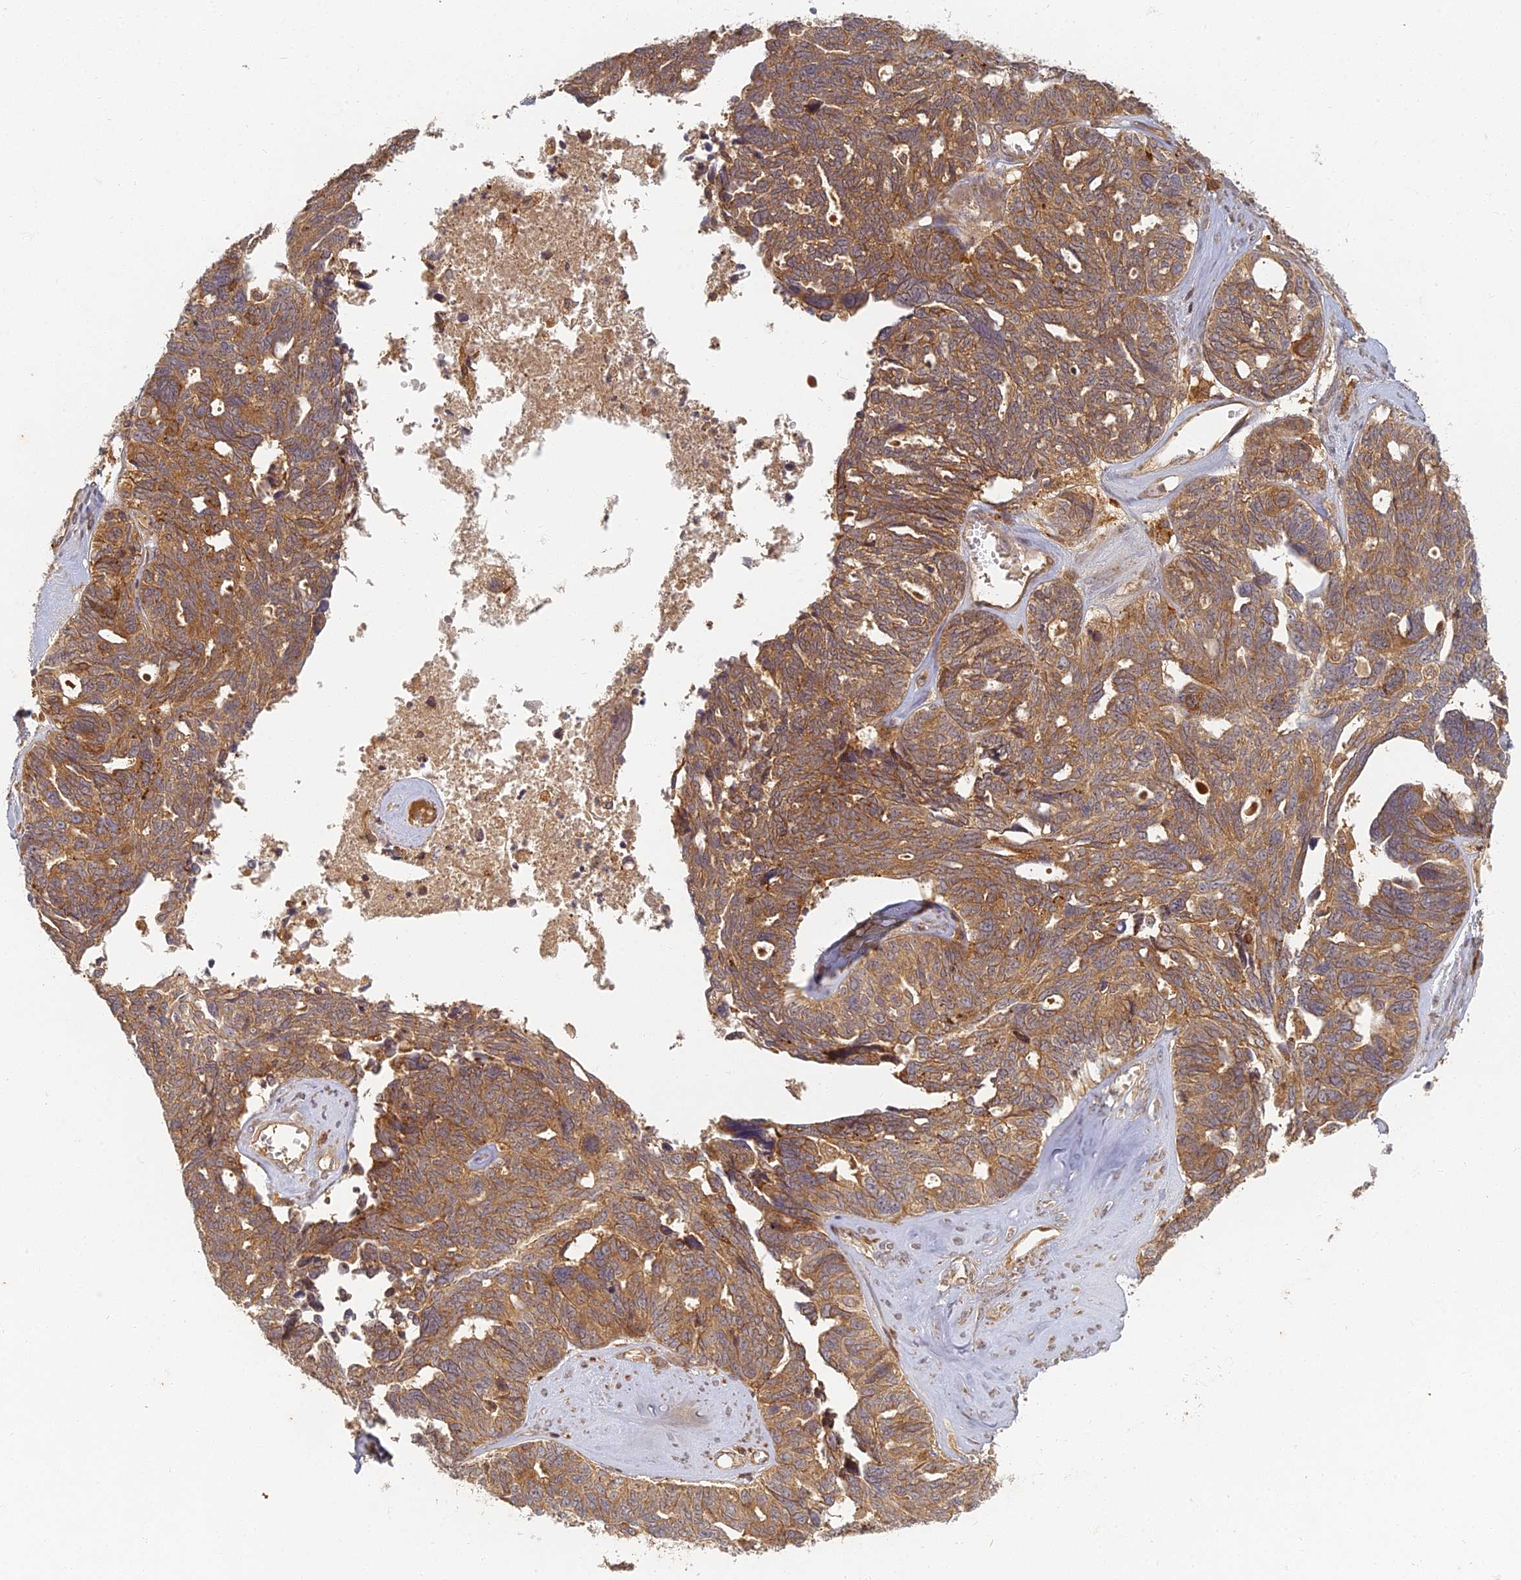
{"staining": {"intensity": "moderate", "quantity": ">75%", "location": "cytoplasmic/membranous"}, "tissue": "ovarian cancer", "cell_type": "Tumor cells", "image_type": "cancer", "snomed": [{"axis": "morphology", "description": "Cystadenocarcinoma, serous, NOS"}, {"axis": "topography", "description": "Ovary"}], "caption": "A photomicrograph of human ovarian serous cystadenocarcinoma stained for a protein exhibits moderate cytoplasmic/membranous brown staining in tumor cells.", "gene": "INO80D", "patient": {"sex": "female", "age": 79}}